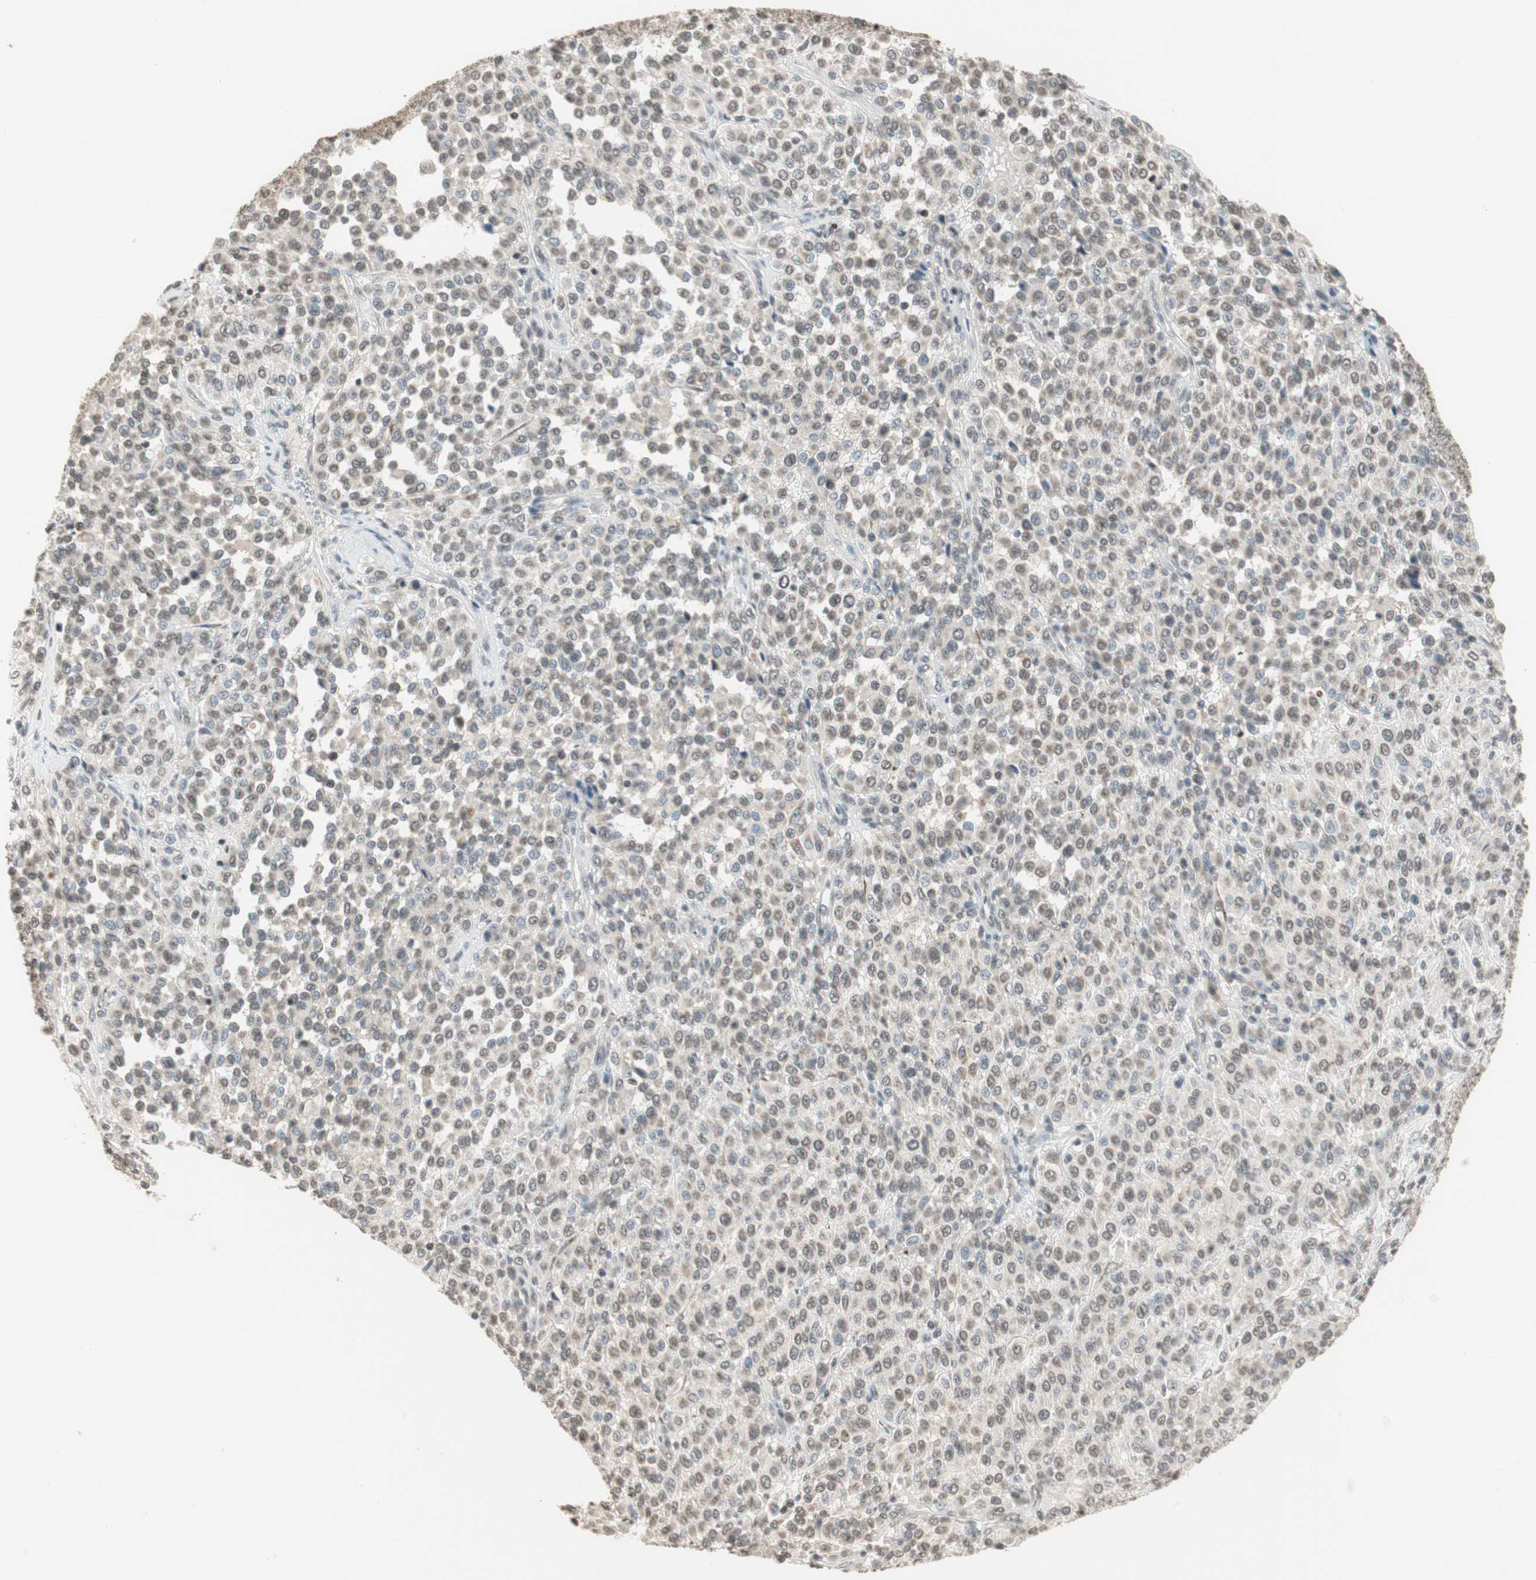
{"staining": {"intensity": "weak", "quantity": ">75%", "location": "nuclear"}, "tissue": "melanoma", "cell_type": "Tumor cells", "image_type": "cancer", "snomed": [{"axis": "morphology", "description": "Malignant melanoma, Metastatic site"}, {"axis": "topography", "description": "Pancreas"}], "caption": "Immunohistochemical staining of human malignant melanoma (metastatic site) exhibits low levels of weak nuclear staining in approximately >75% of tumor cells.", "gene": "PRELID1", "patient": {"sex": "female", "age": 30}}